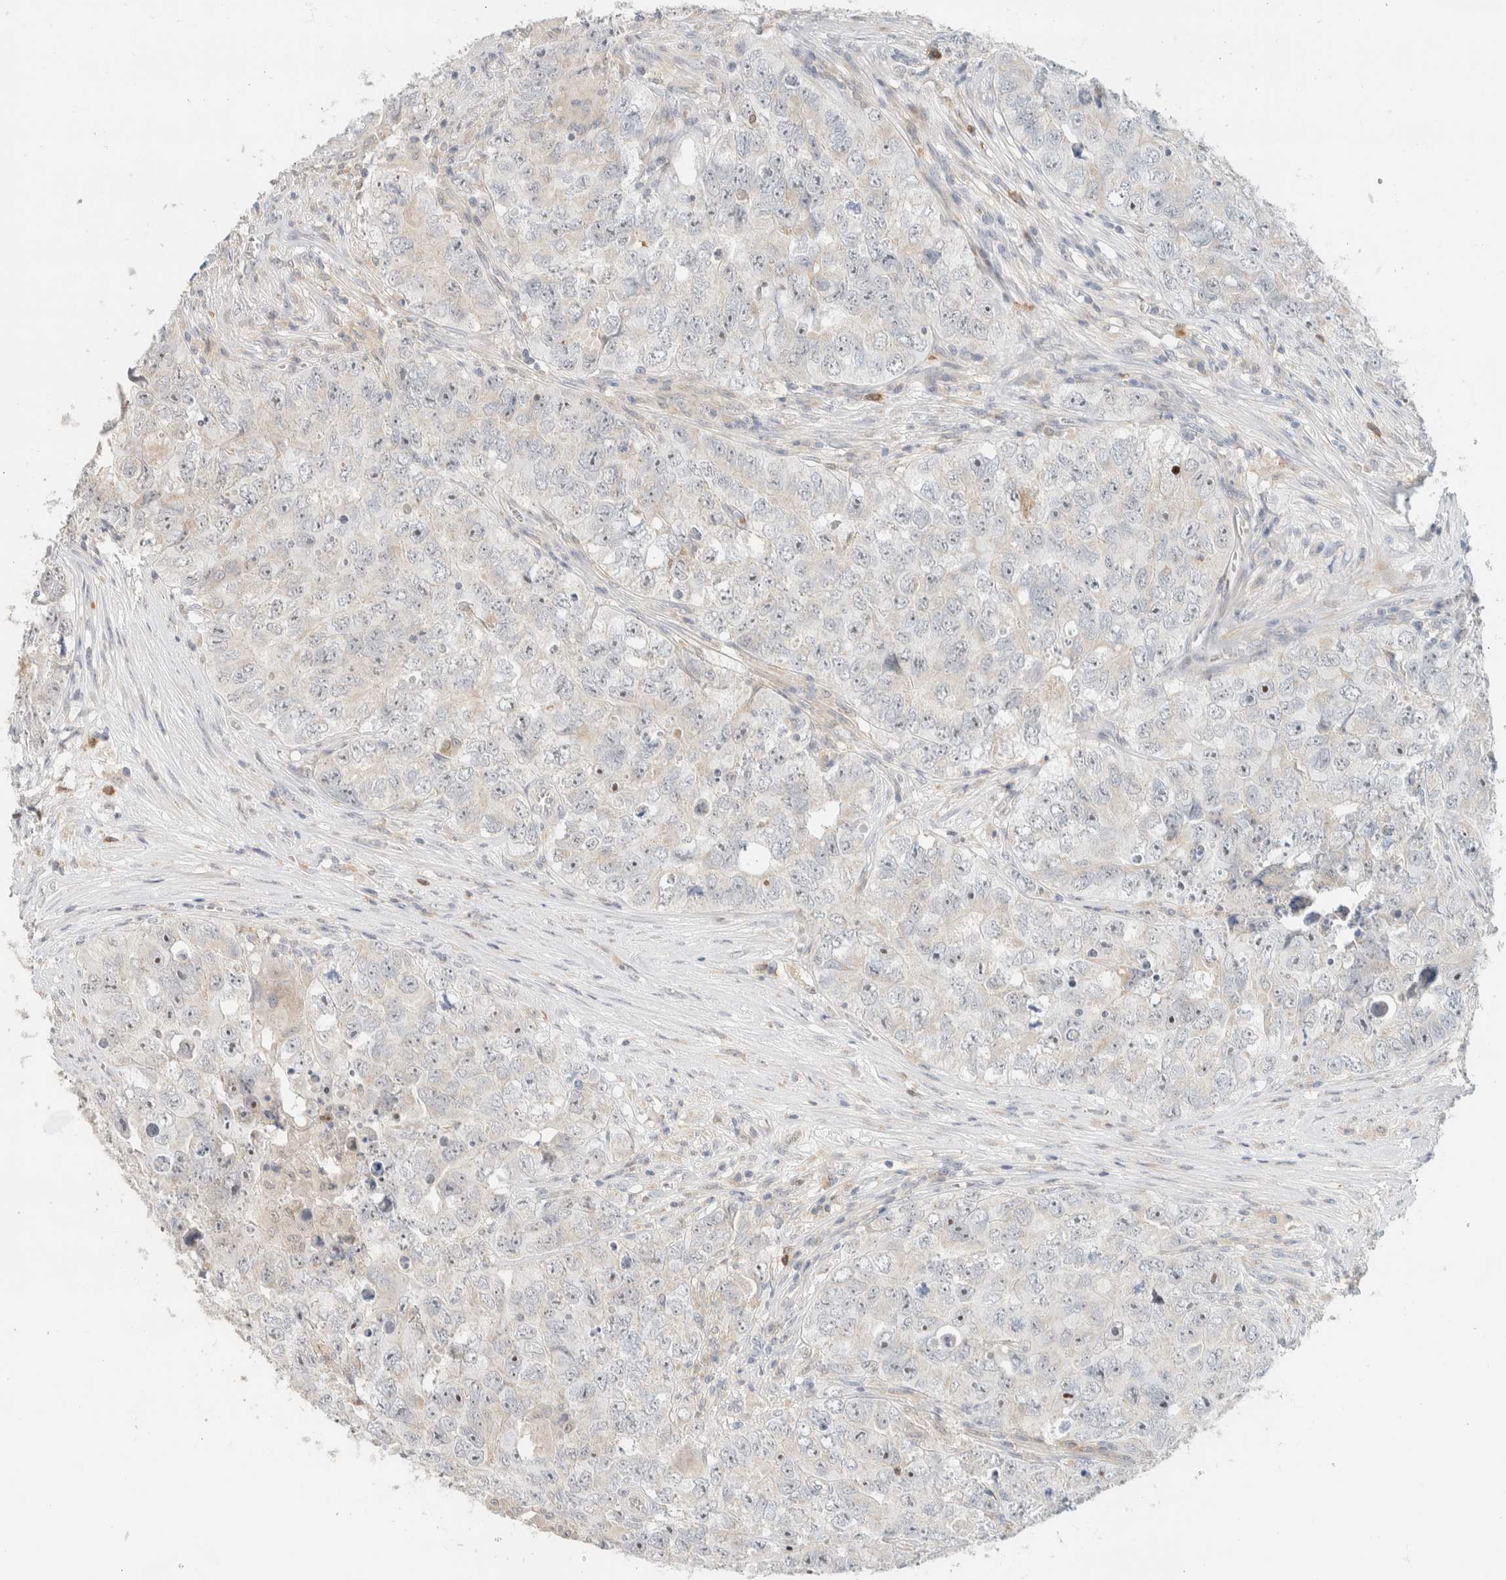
{"staining": {"intensity": "negative", "quantity": "none", "location": "none"}, "tissue": "testis cancer", "cell_type": "Tumor cells", "image_type": "cancer", "snomed": [{"axis": "morphology", "description": "Seminoma, NOS"}, {"axis": "morphology", "description": "Carcinoma, Embryonal, NOS"}, {"axis": "topography", "description": "Testis"}], "caption": "Embryonal carcinoma (testis) was stained to show a protein in brown. There is no significant positivity in tumor cells.", "gene": "HDHD3", "patient": {"sex": "male", "age": 43}}